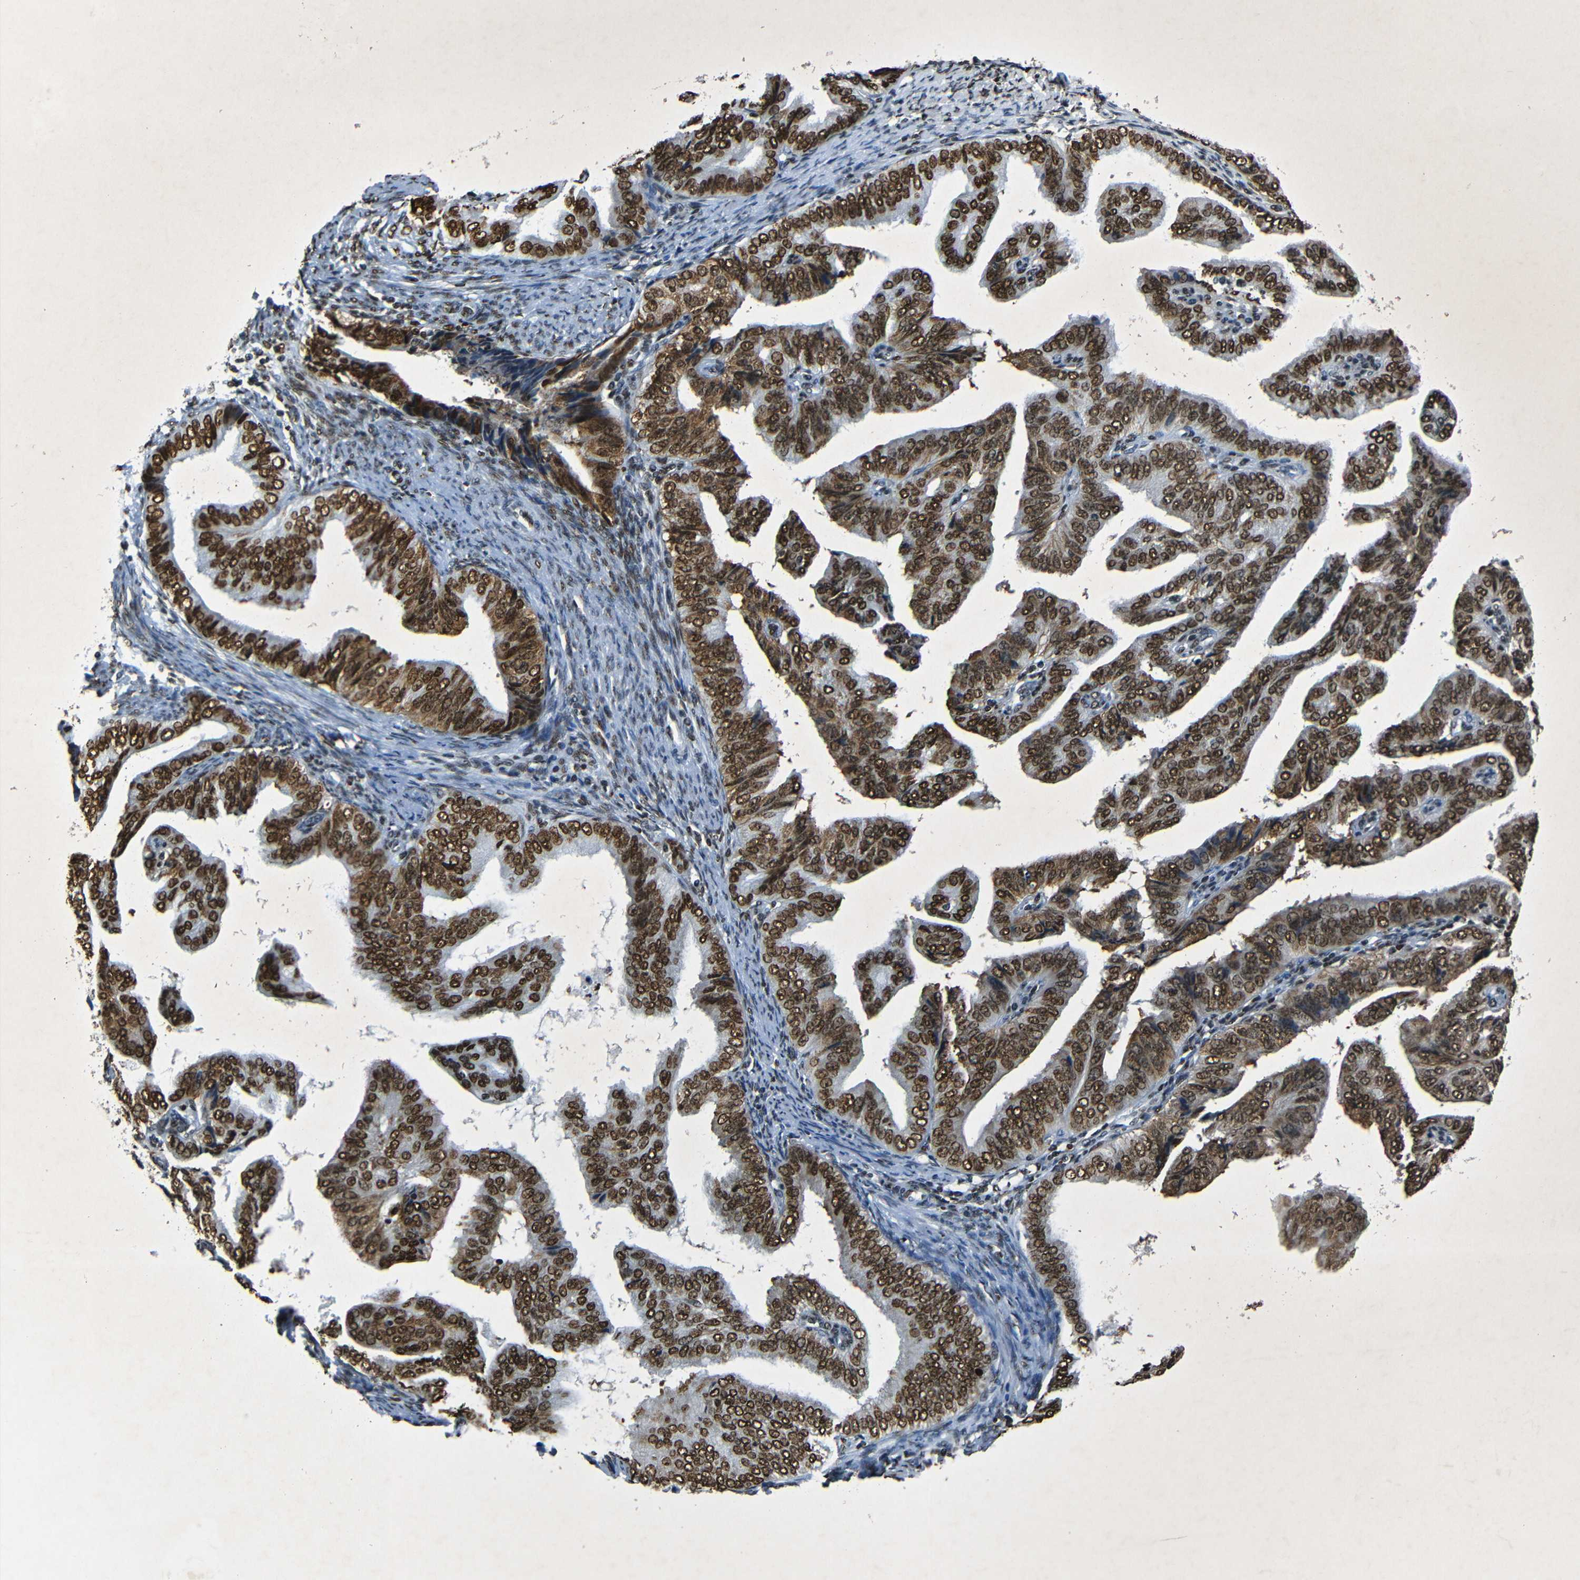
{"staining": {"intensity": "strong", "quantity": ">75%", "location": "nuclear"}, "tissue": "endometrial cancer", "cell_type": "Tumor cells", "image_type": "cancer", "snomed": [{"axis": "morphology", "description": "Adenocarcinoma, NOS"}, {"axis": "topography", "description": "Endometrium"}], "caption": "Protein expression analysis of endometrial cancer shows strong nuclear positivity in about >75% of tumor cells.", "gene": "HMGN1", "patient": {"sex": "female", "age": 58}}